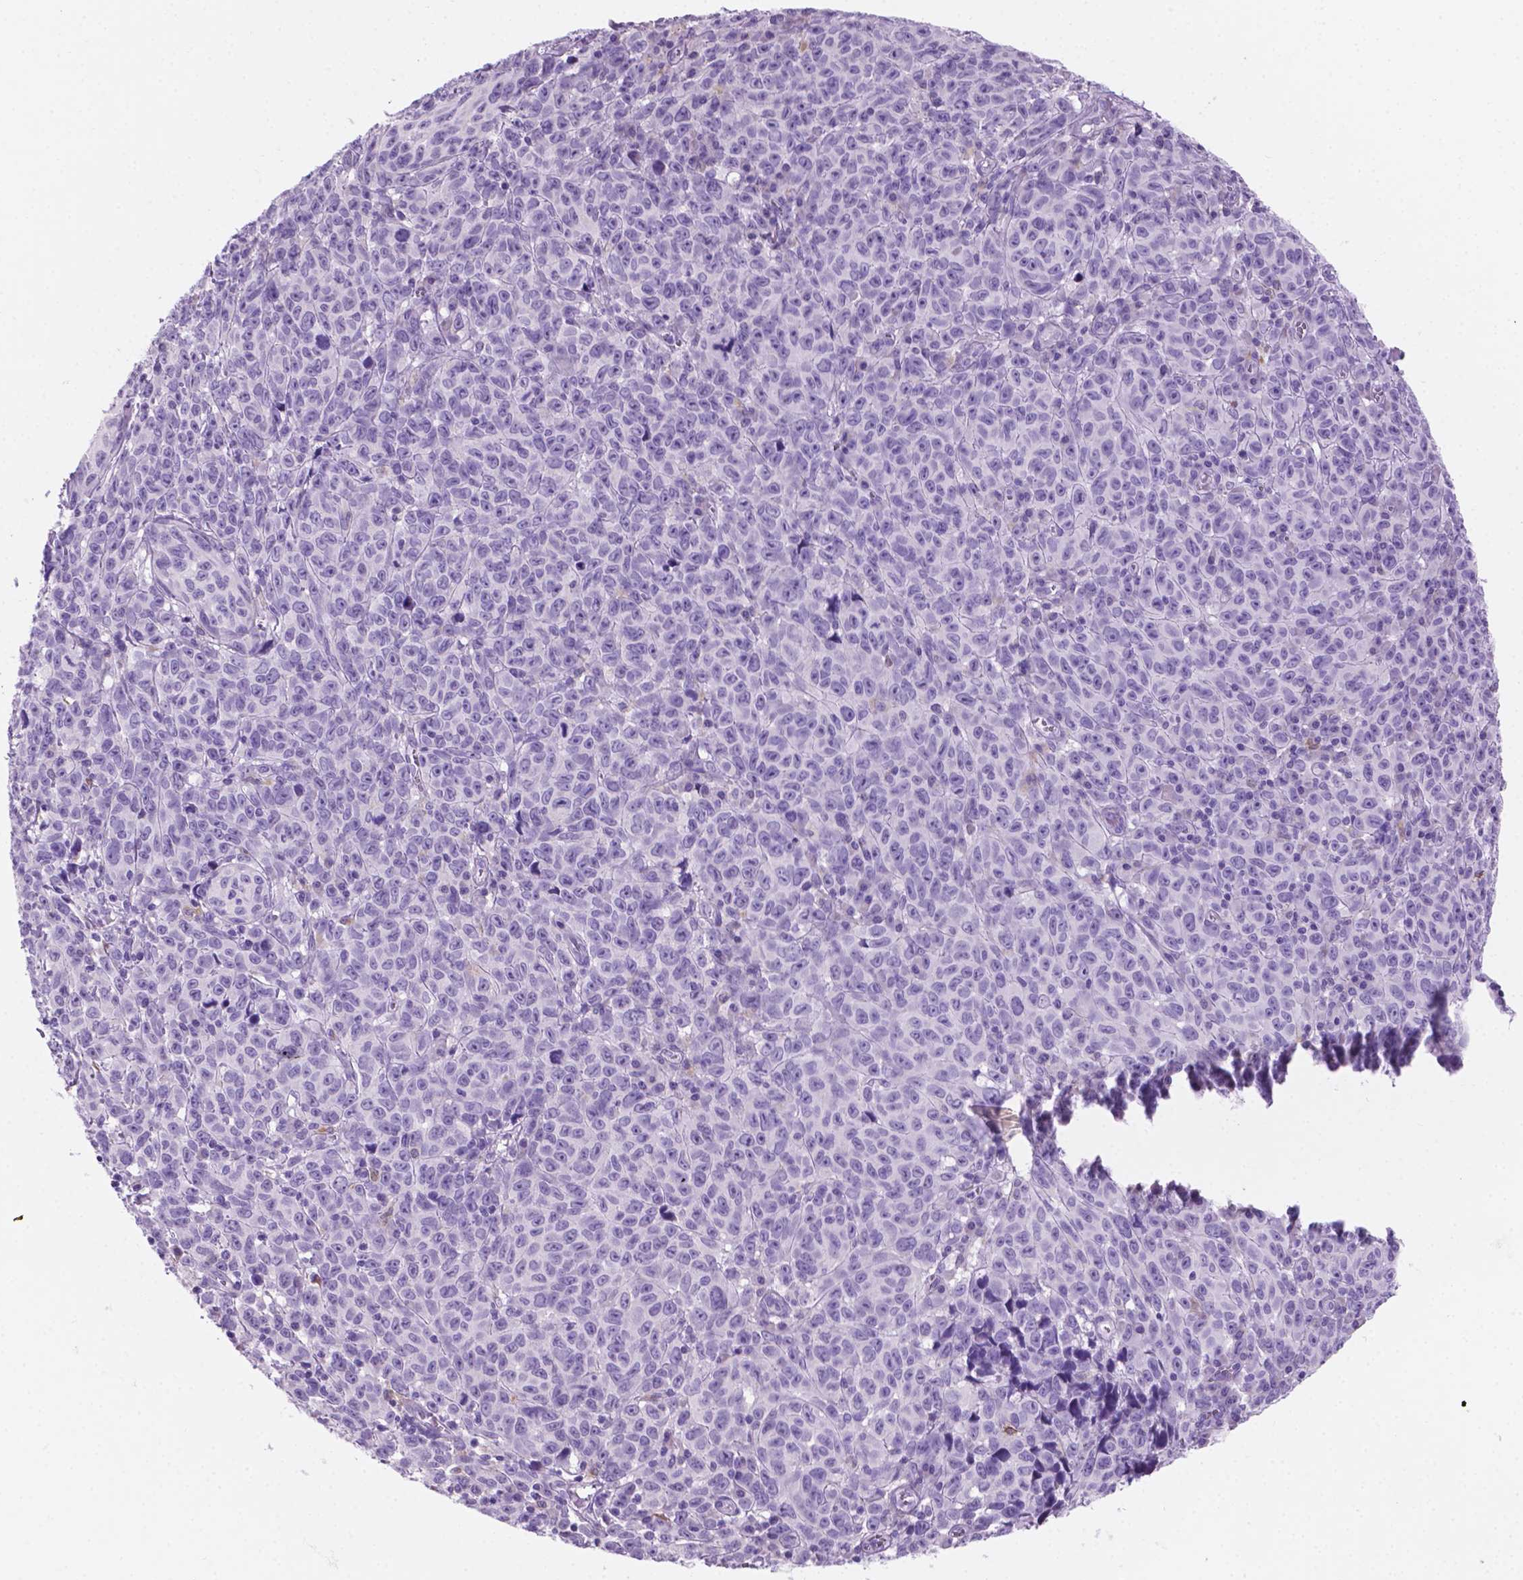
{"staining": {"intensity": "negative", "quantity": "none", "location": "none"}, "tissue": "melanoma", "cell_type": "Tumor cells", "image_type": "cancer", "snomed": [{"axis": "morphology", "description": "Malignant melanoma, NOS"}, {"axis": "topography", "description": "Vulva, labia, clitoris and Bartholin´s gland, NO"}], "caption": "High power microscopy histopathology image of an IHC photomicrograph of malignant melanoma, revealing no significant staining in tumor cells. (Stains: DAB immunohistochemistry (IHC) with hematoxylin counter stain, Microscopy: brightfield microscopy at high magnification).", "gene": "GRIN2B", "patient": {"sex": "female", "age": 75}}